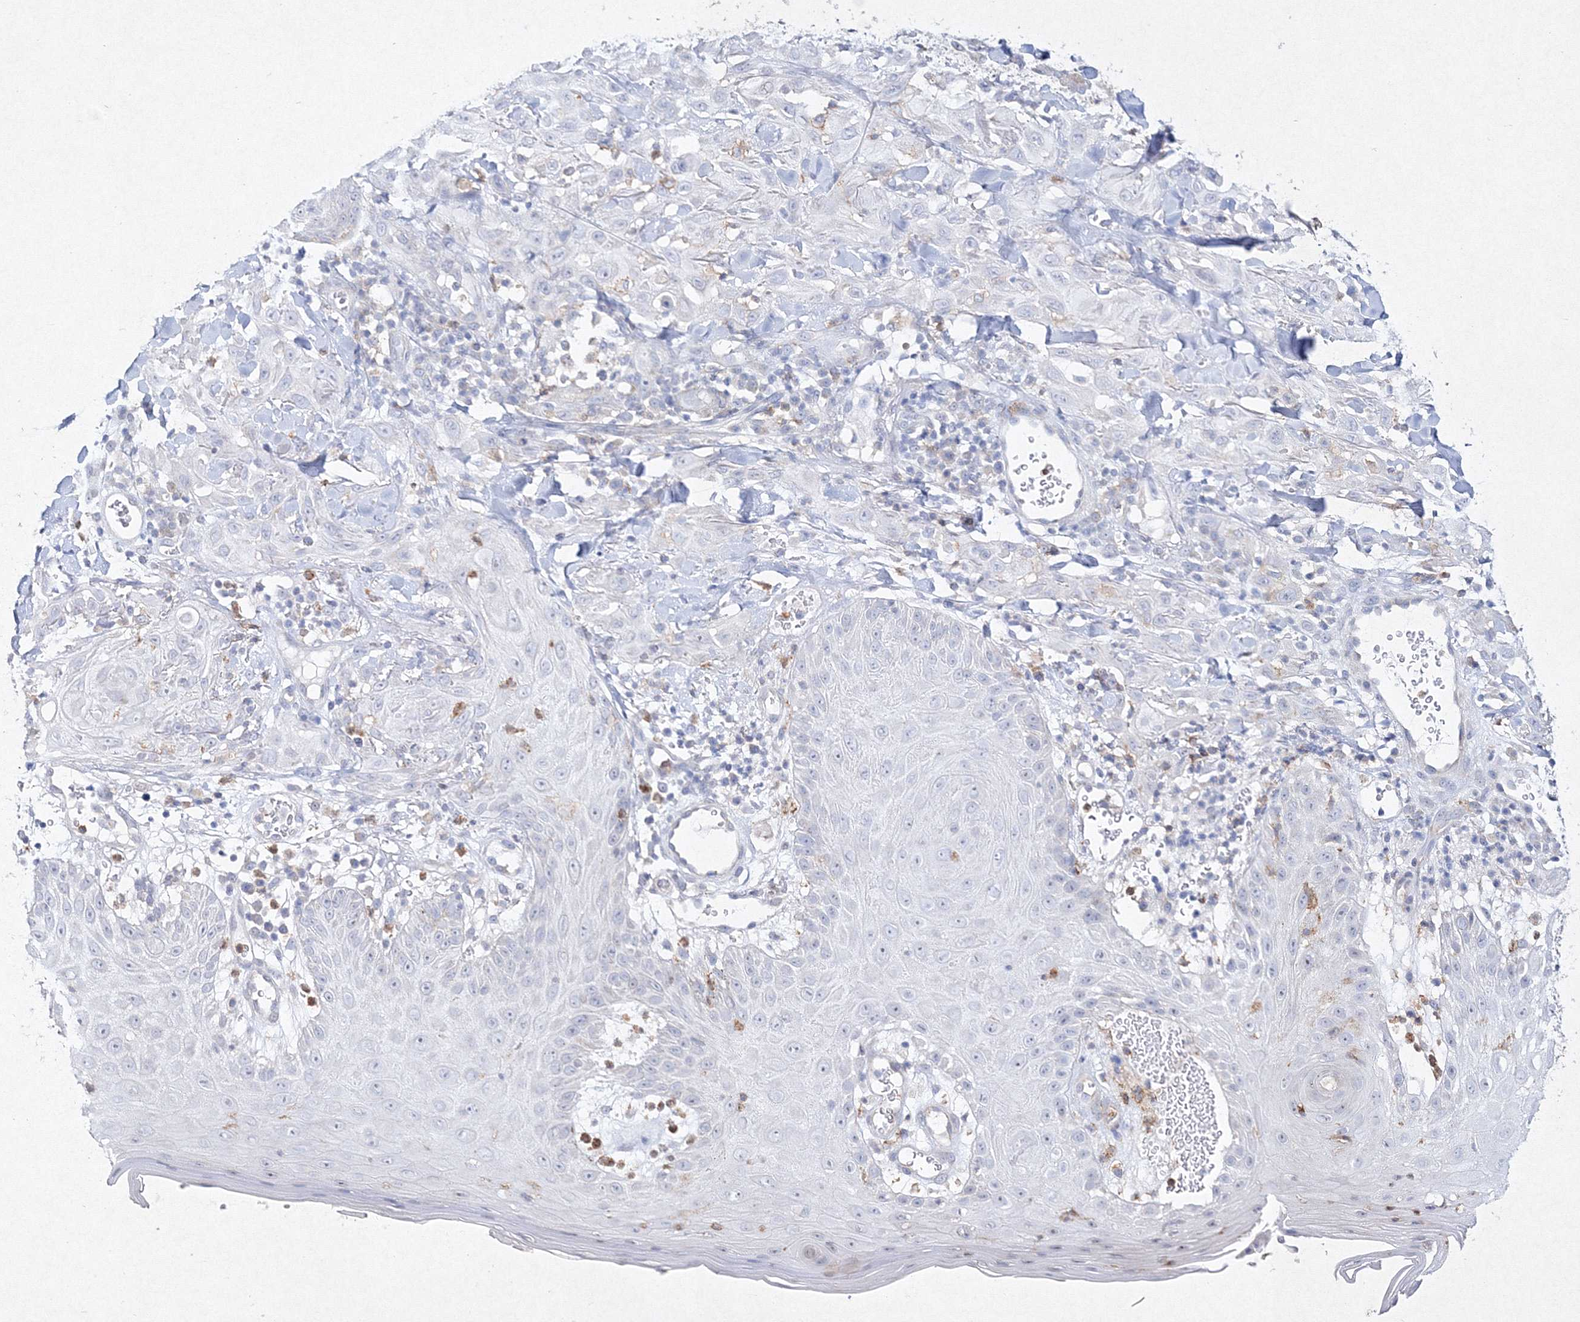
{"staining": {"intensity": "negative", "quantity": "none", "location": "none"}, "tissue": "skin cancer", "cell_type": "Tumor cells", "image_type": "cancer", "snomed": [{"axis": "morphology", "description": "Squamous cell carcinoma, NOS"}, {"axis": "topography", "description": "Skin"}], "caption": "An image of skin squamous cell carcinoma stained for a protein reveals no brown staining in tumor cells.", "gene": "HCST", "patient": {"sex": "male", "age": 24}}